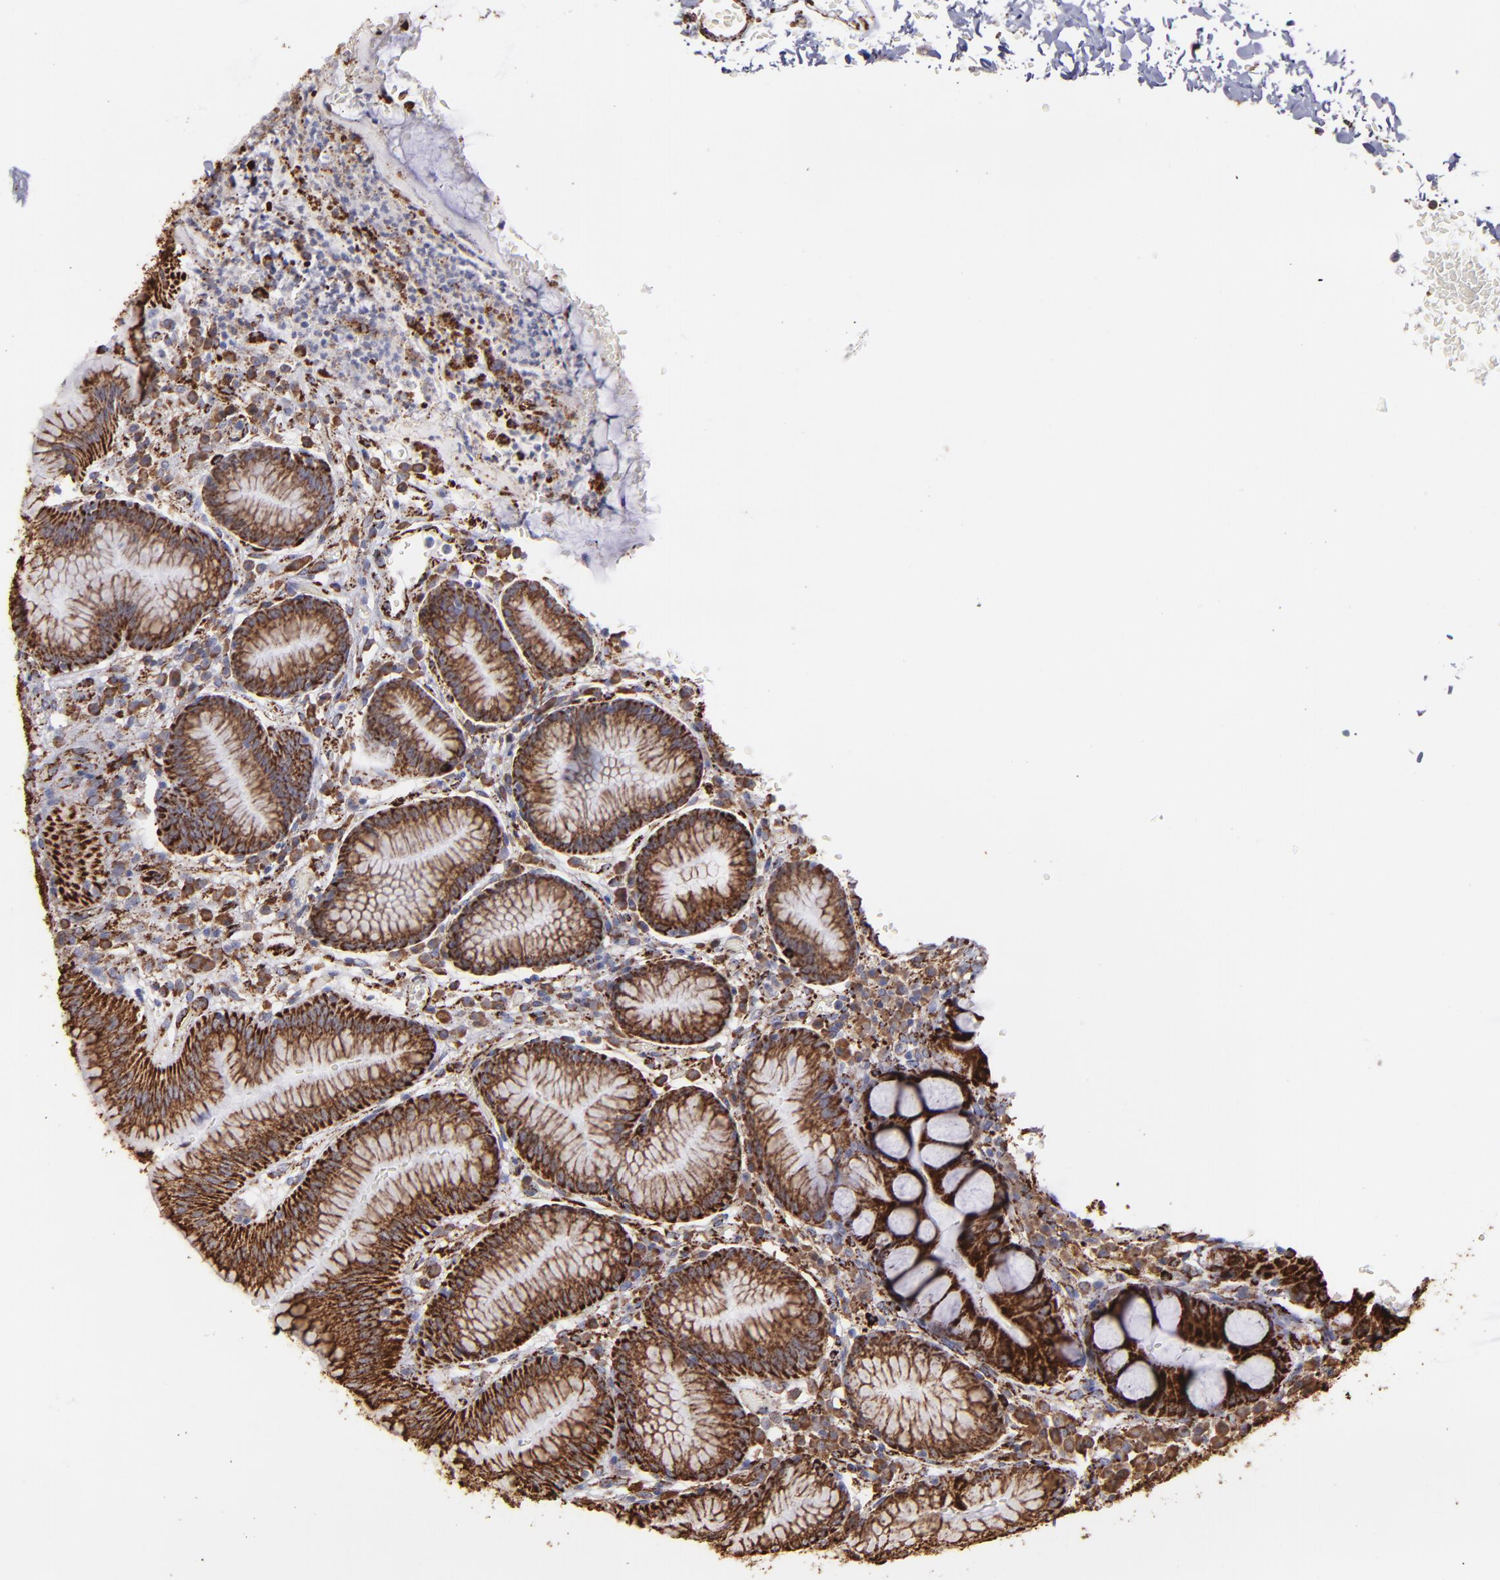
{"staining": {"intensity": "strong", "quantity": ">75%", "location": "cytoplasmic/membranous"}, "tissue": "stomach", "cell_type": "Glandular cells", "image_type": "normal", "snomed": [{"axis": "morphology", "description": "Normal tissue, NOS"}, {"axis": "morphology", "description": "Inflammation, NOS"}, {"axis": "topography", "description": "Stomach, lower"}], "caption": "This micrograph shows benign stomach stained with IHC to label a protein in brown. The cytoplasmic/membranous of glandular cells show strong positivity for the protein. Nuclei are counter-stained blue.", "gene": "MAOB", "patient": {"sex": "male", "age": 59}}